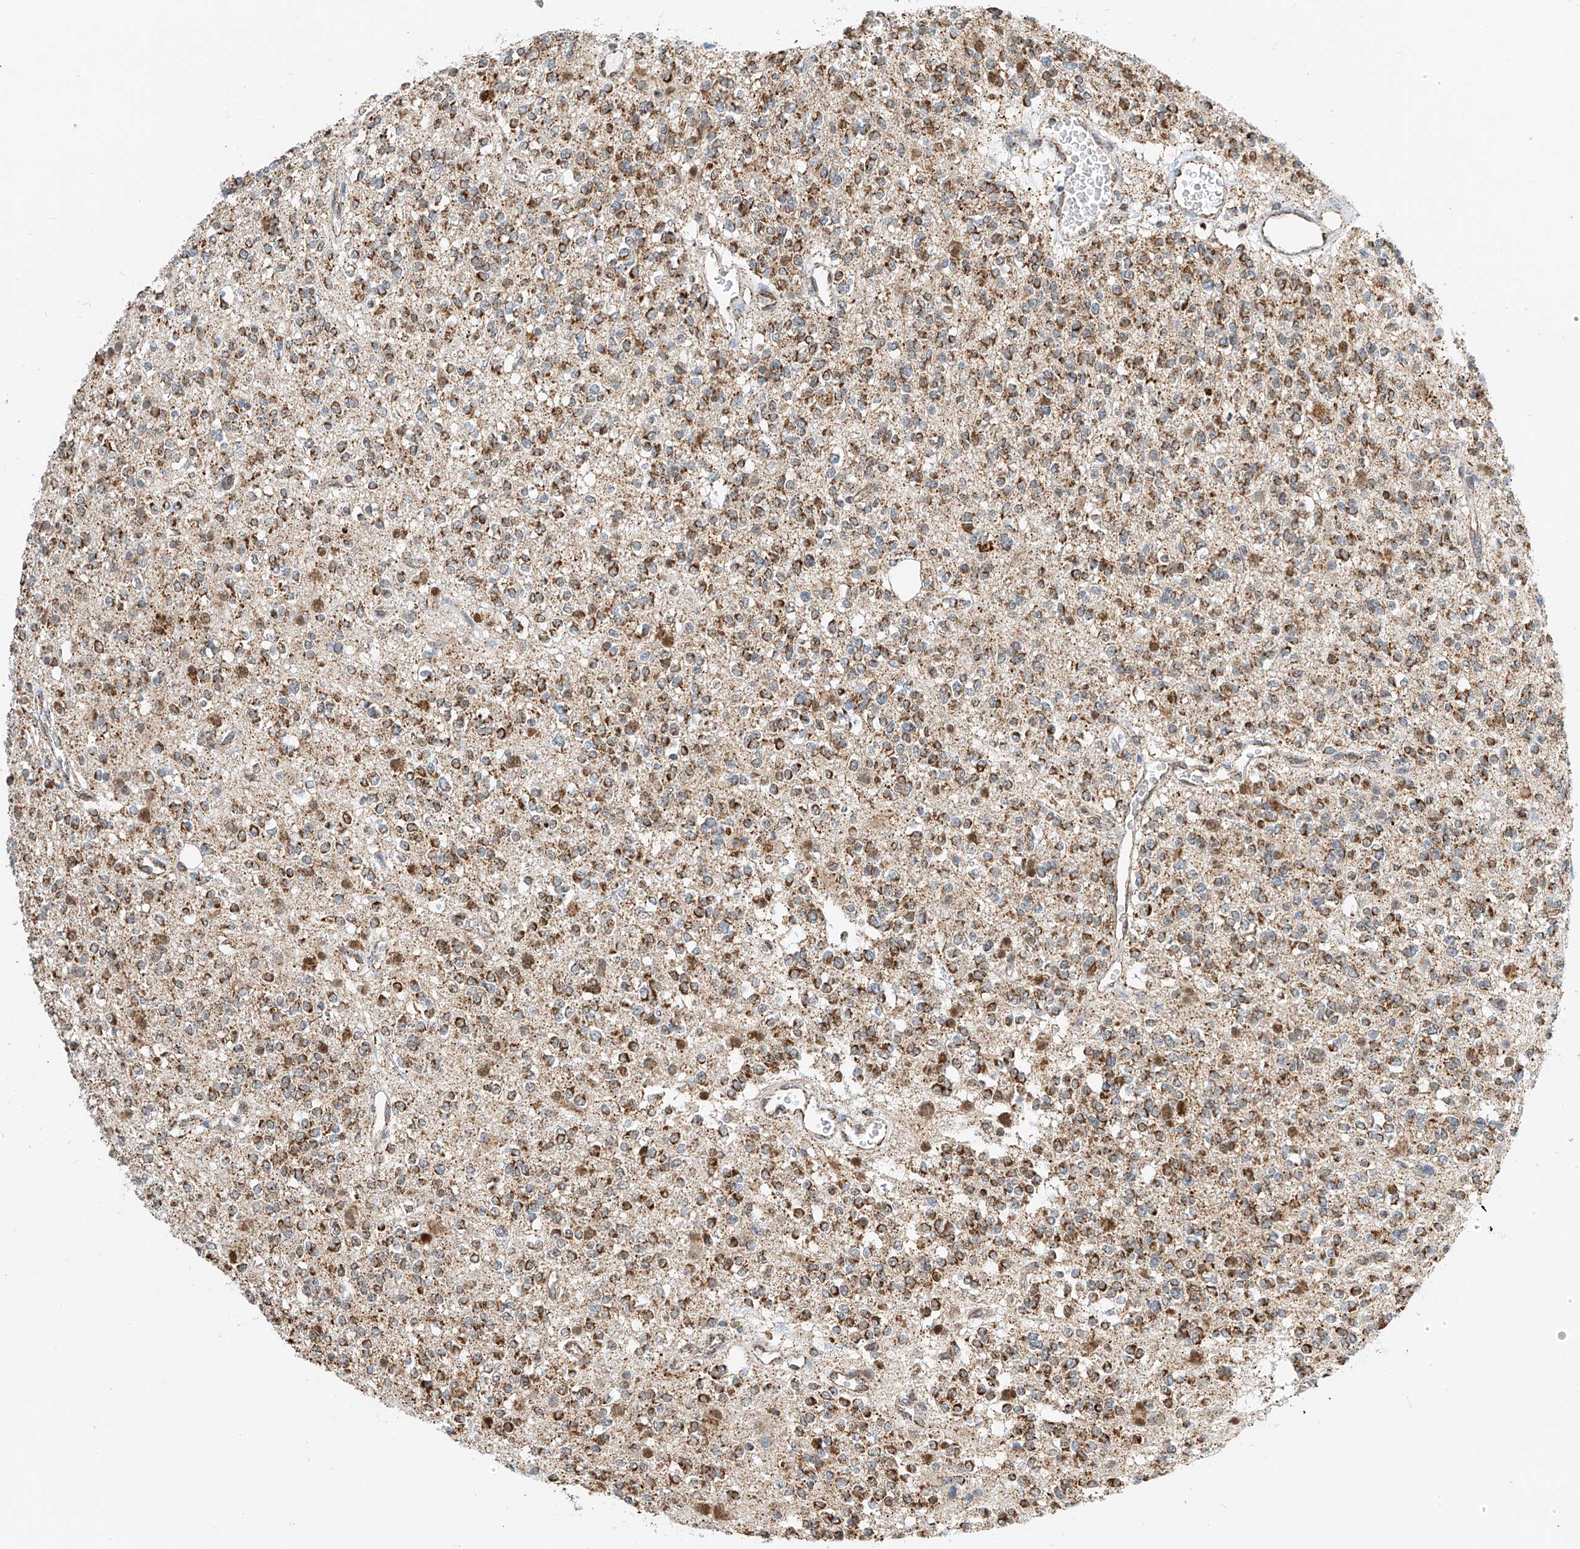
{"staining": {"intensity": "moderate", "quantity": ">75%", "location": "cytoplasmic/membranous"}, "tissue": "glioma", "cell_type": "Tumor cells", "image_type": "cancer", "snomed": [{"axis": "morphology", "description": "Glioma, malignant, High grade"}, {"axis": "topography", "description": "Brain"}], "caption": "Tumor cells reveal medium levels of moderate cytoplasmic/membranous positivity in approximately >75% of cells in human glioma.", "gene": "PPA2", "patient": {"sex": "male", "age": 34}}